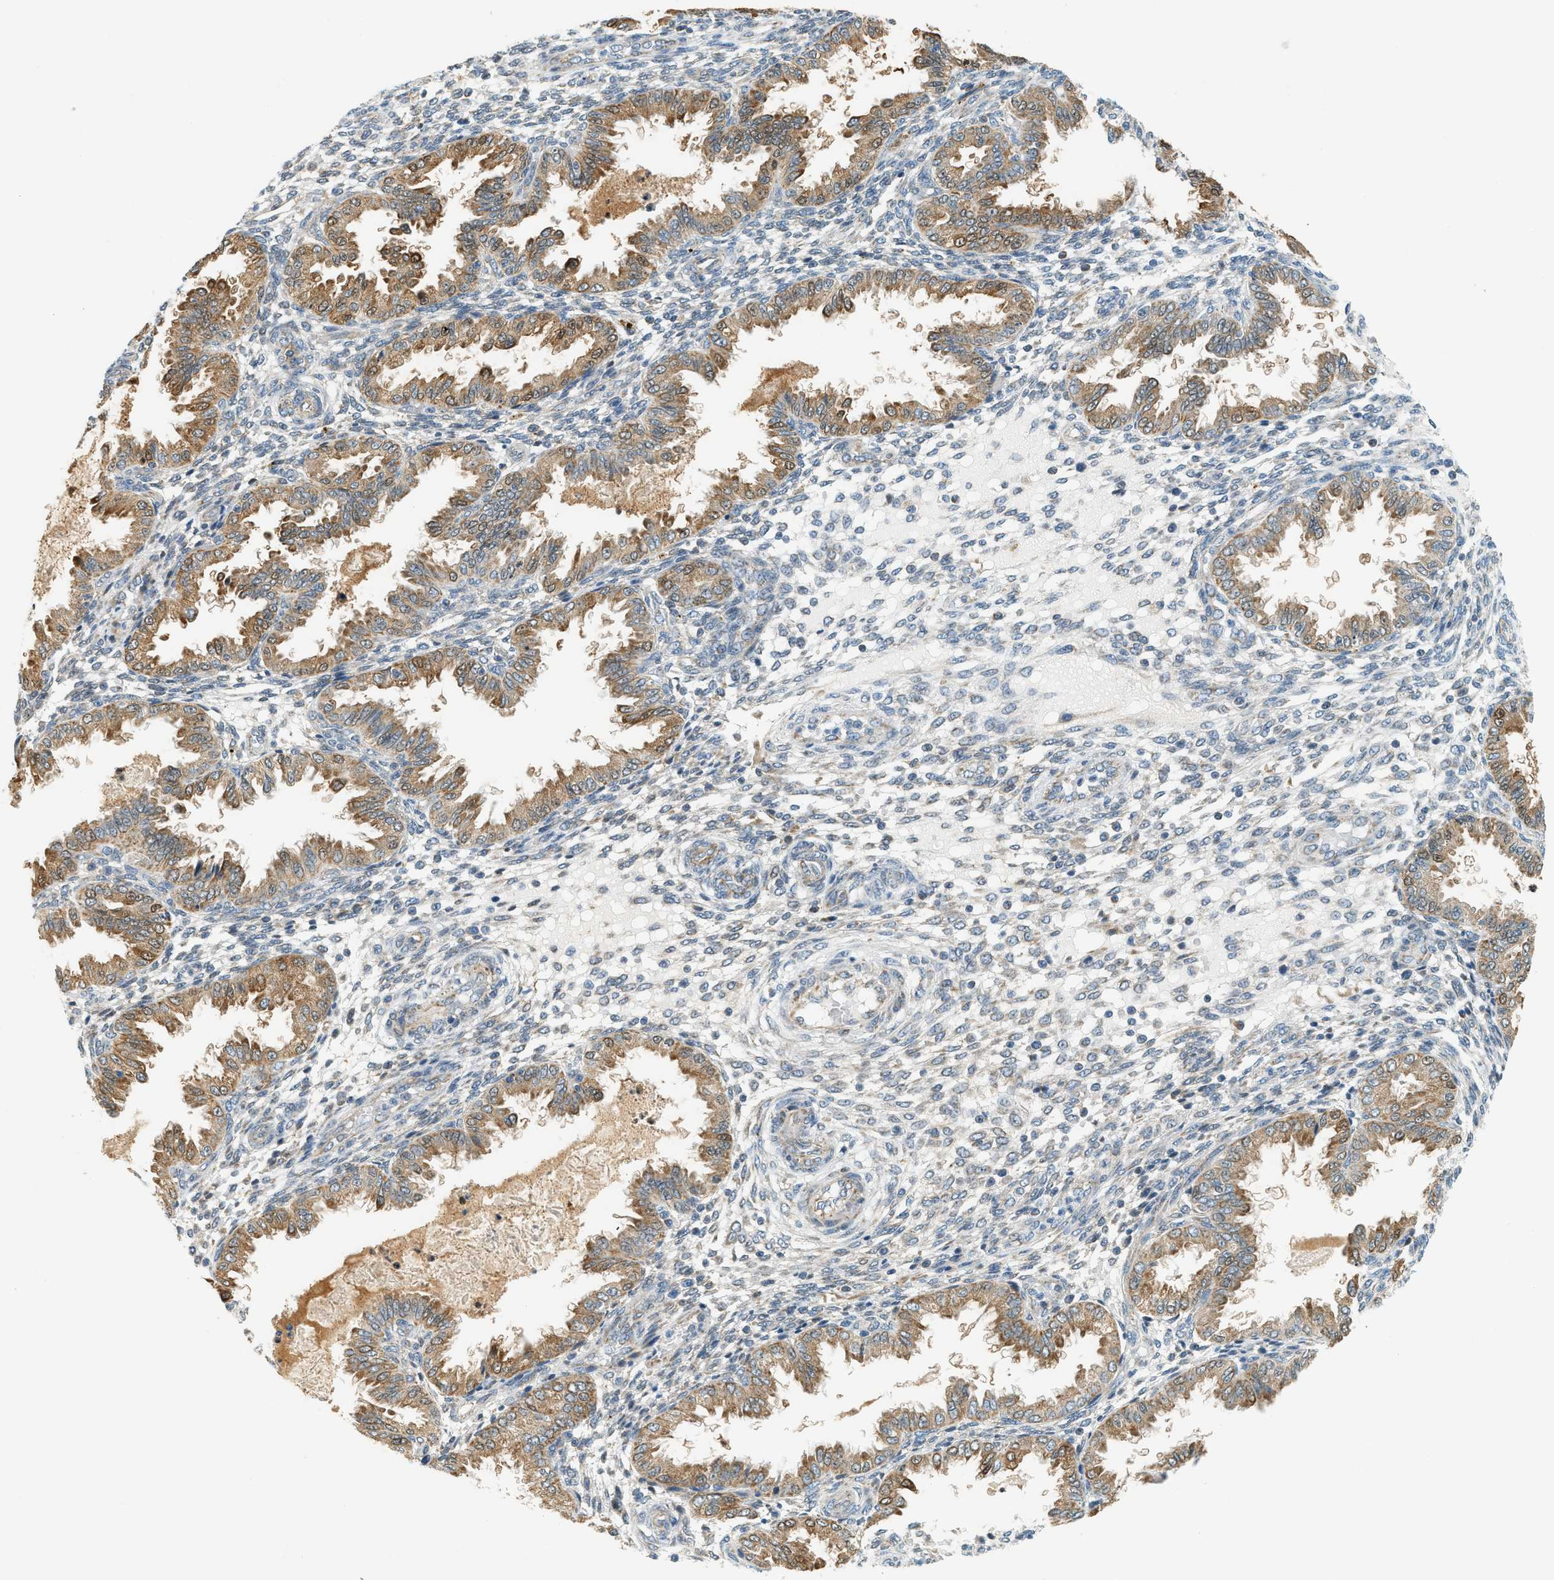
{"staining": {"intensity": "negative", "quantity": "none", "location": "none"}, "tissue": "endometrium", "cell_type": "Cells in endometrial stroma", "image_type": "normal", "snomed": [{"axis": "morphology", "description": "Normal tissue, NOS"}, {"axis": "topography", "description": "Endometrium"}], "caption": "A photomicrograph of endometrium stained for a protein exhibits no brown staining in cells in endometrial stroma.", "gene": "PIGG", "patient": {"sex": "female", "age": 33}}